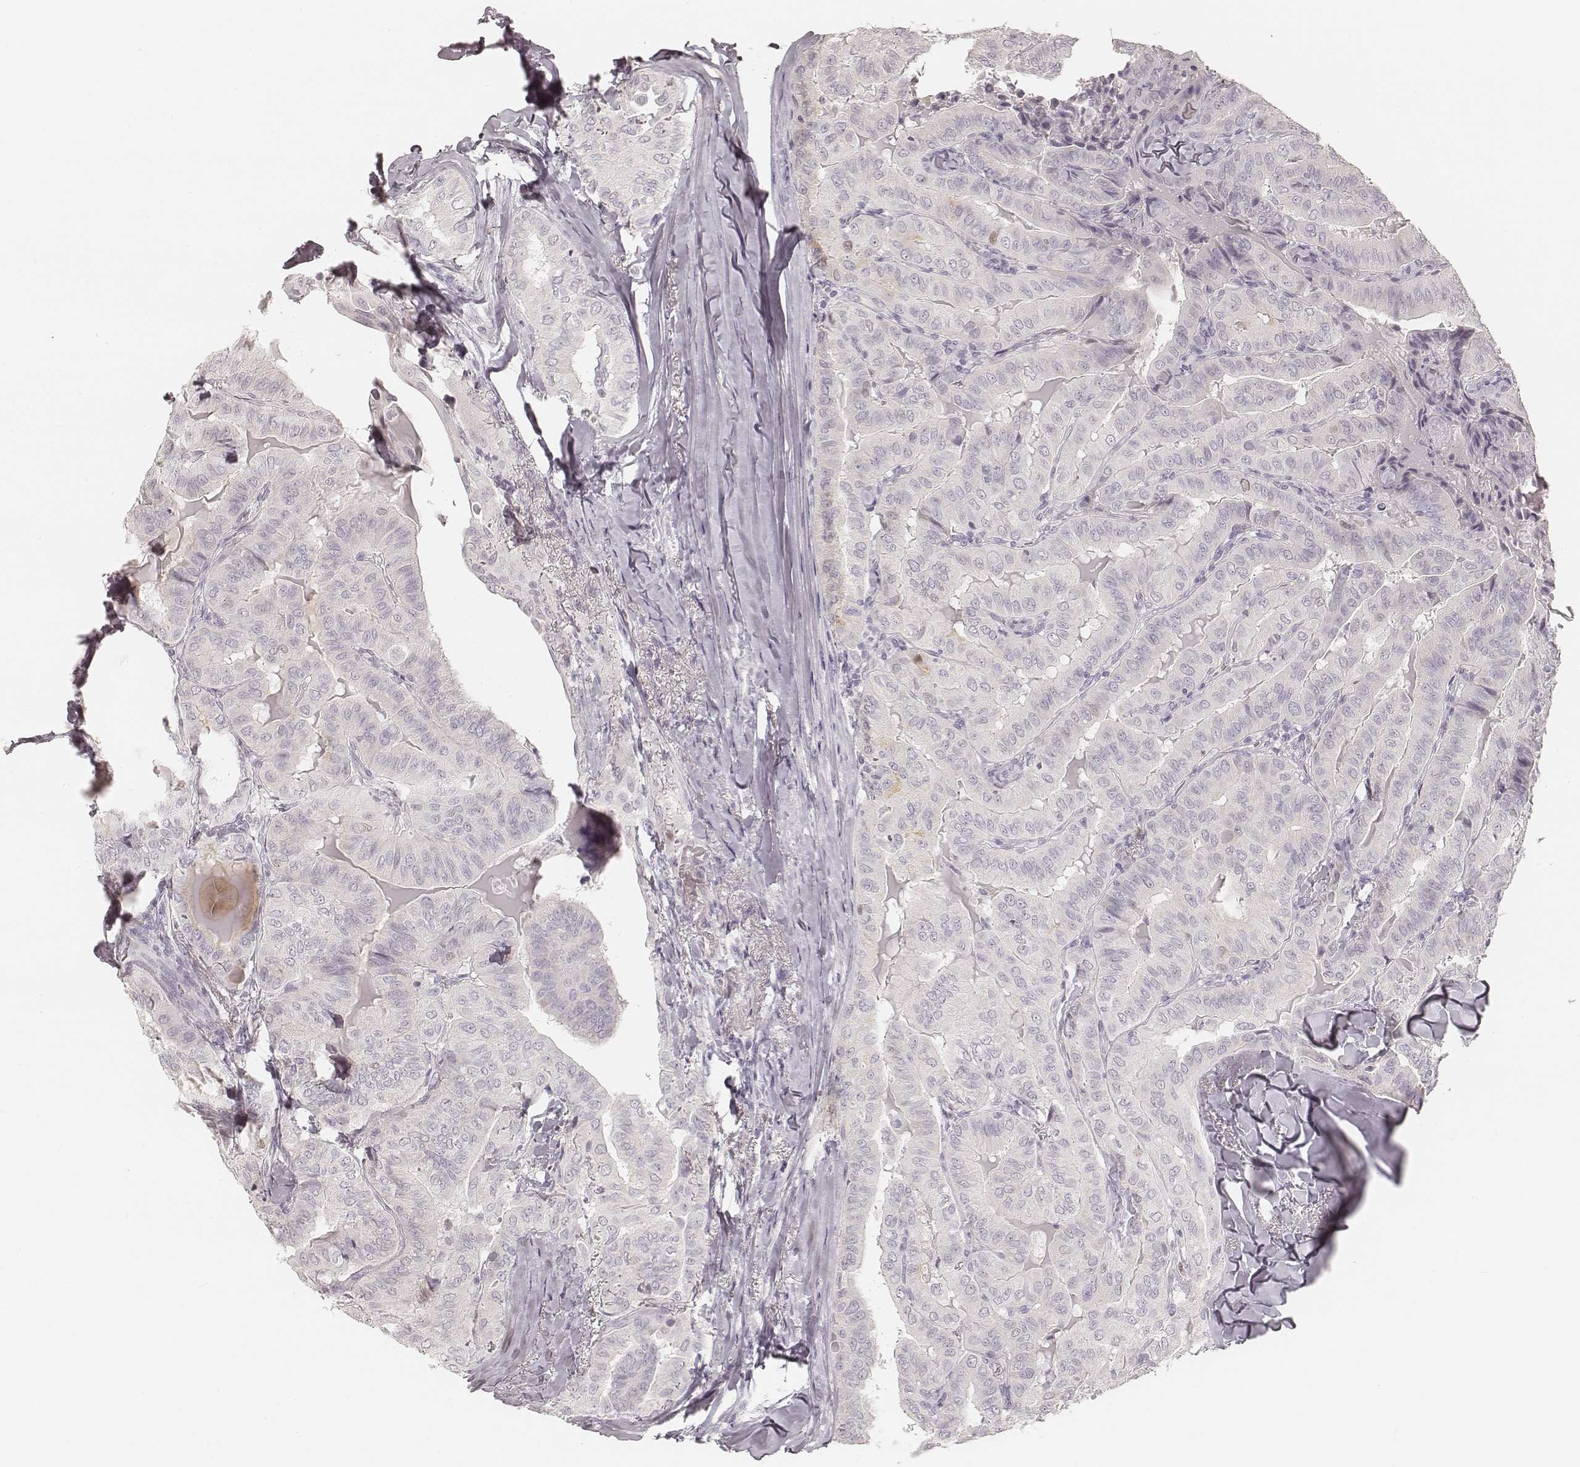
{"staining": {"intensity": "negative", "quantity": "none", "location": "none"}, "tissue": "thyroid cancer", "cell_type": "Tumor cells", "image_type": "cancer", "snomed": [{"axis": "morphology", "description": "Papillary adenocarcinoma, NOS"}, {"axis": "topography", "description": "Thyroid gland"}], "caption": "A histopathology image of human thyroid papillary adenocarcinoma is negative for staining in tumor cells. (Immunohistochemistry (ihc), brightfield microscopy, high magnification).", "gene": "TEX37", "patient": {"sex": "female", "age": 68}}